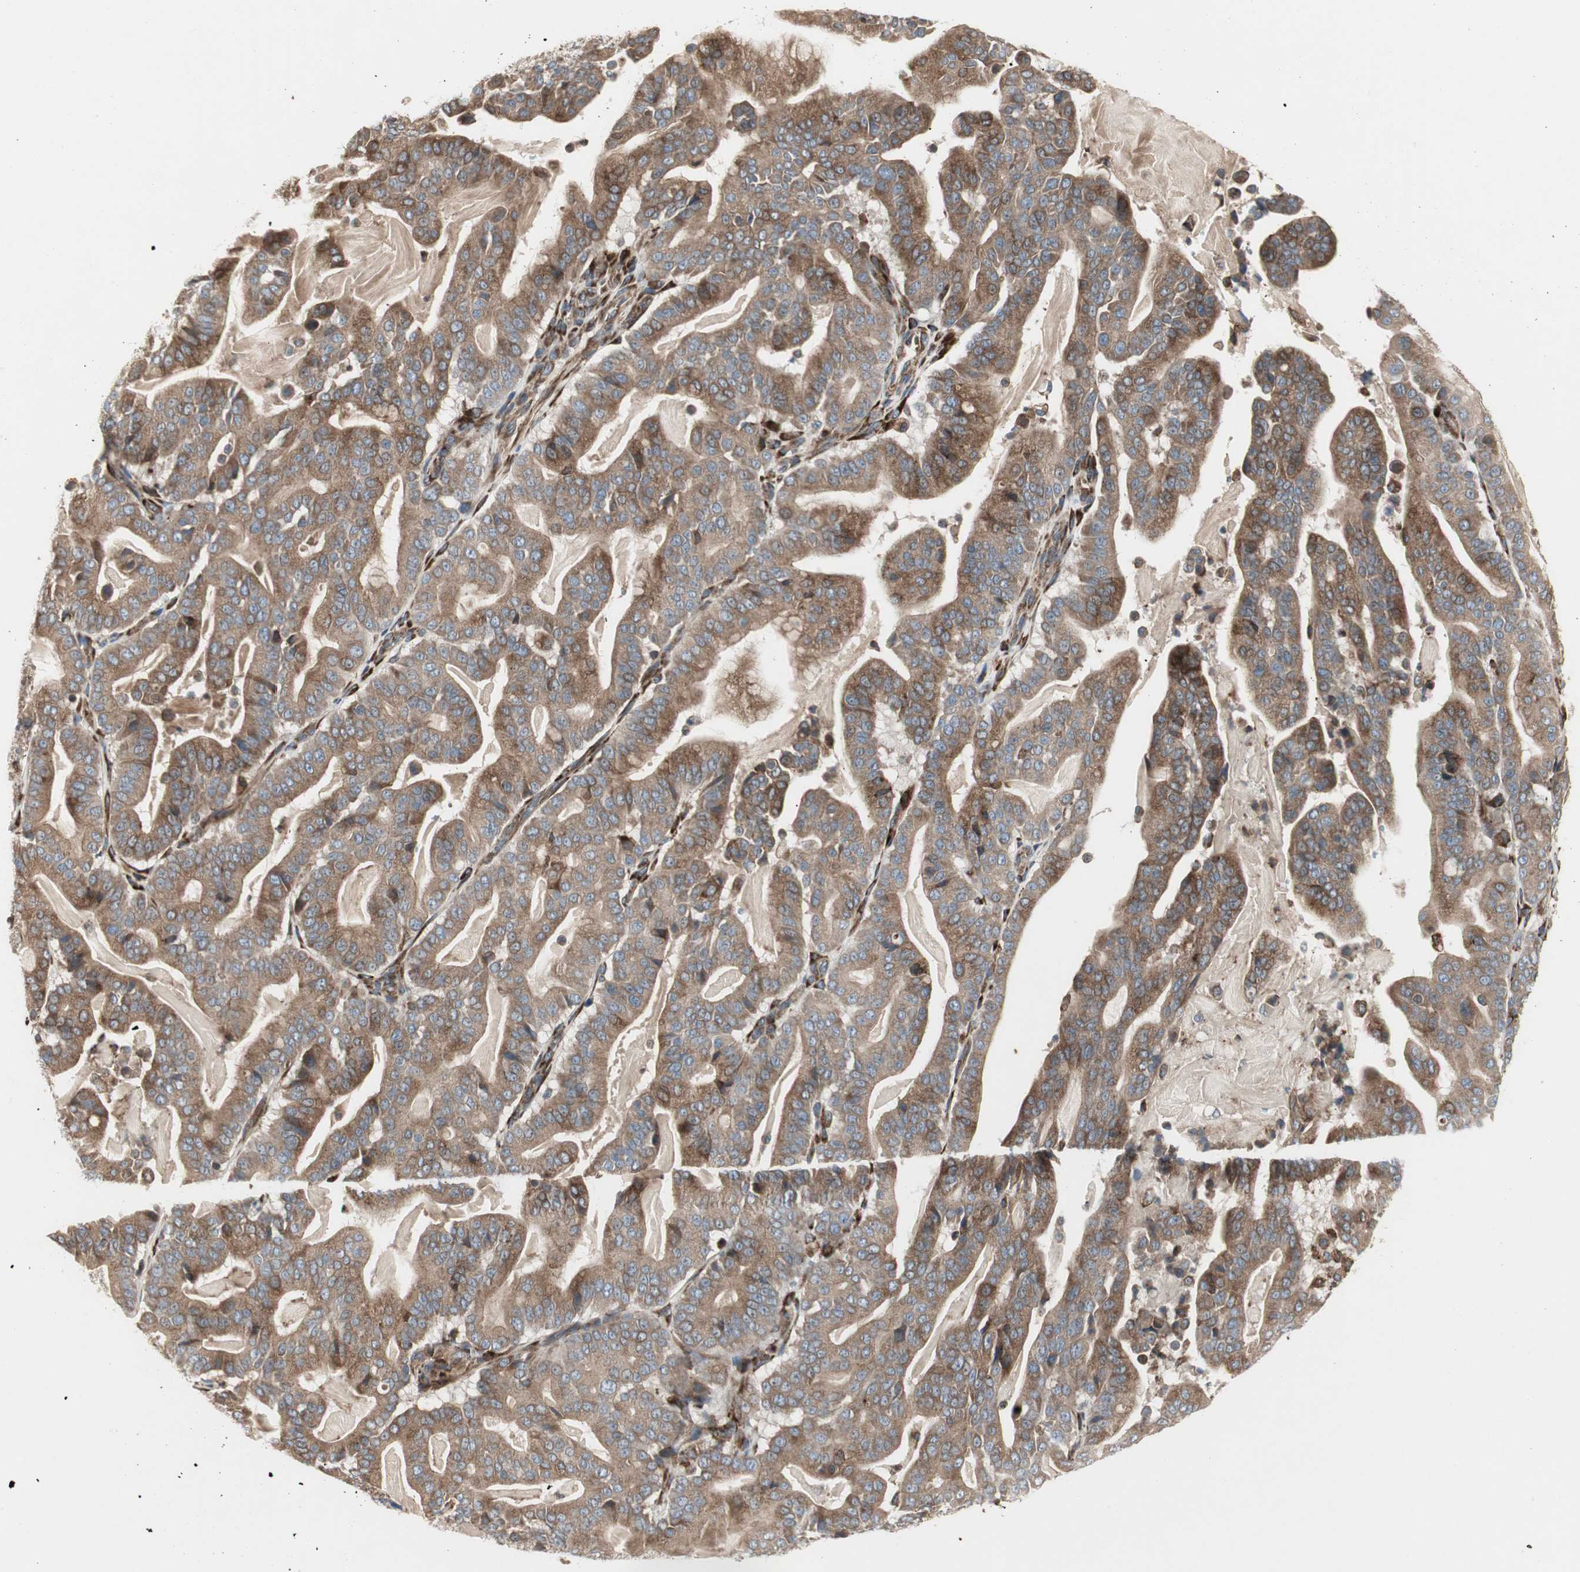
{"staining": {"intensity": "moderate", "quantity": ">75%", "location": "cytoplasmic/membranous"}, "tissue": "pancreatic cancer", "cell_type": "Tumor cells", "image_type": "cancer", "snomed": [{"axis": "morphology", "description": "Adenocarcinoma, NOS"}, {"axis": "topography", "description": "Pancreas"}], "caption": "DAB (3,3'-diaminobenzidine) immunohistochemical staining of human pancreatic adenocarcinoma shows moderate cytoplasmic/membranous protein positivity in approximately >75% of tumor cells.", "gene": "H6PD", "patient": {"sex": "male", "age": 63}}